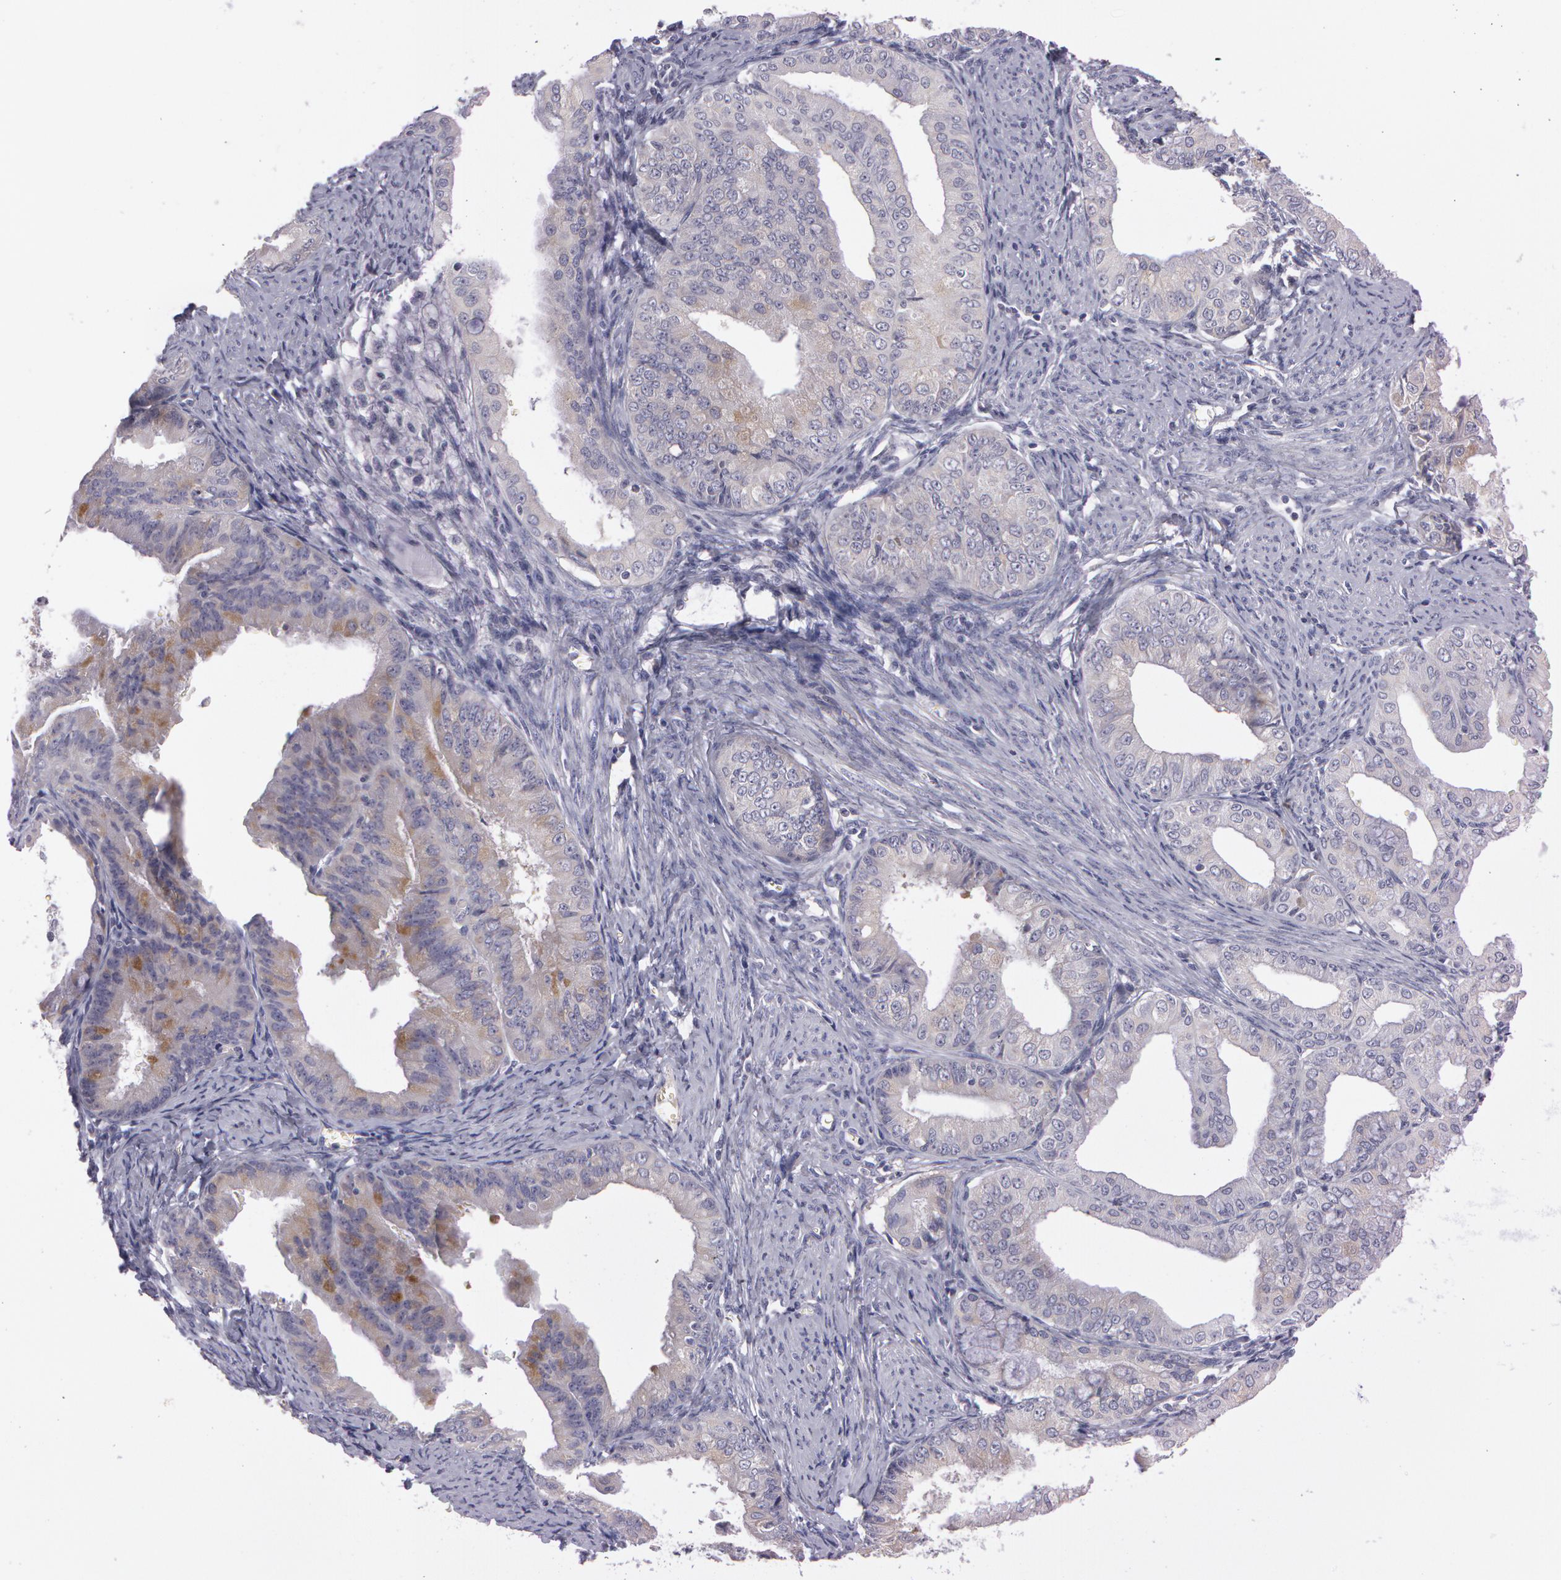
{"staining": {"intensity": "weak", "quantity": "25%-75%", "location": "cytoplasmic/membranous"}, "tissue": "endometrial cancer", "cell_type": "Tumor cells", "image_type": "cancer", "snomed": [{"axis": "morphology", "description": "Adenocarcinoma, NOS"}, {"axis": "topography", "description": "Endometrium"}], "caption": "About 25%-75% of tumor cells in human endometrial cancer demonstrate weak cytoplasmic/membranous protein expression as visualized by brown immunohistochemical staining.", "gene": "MXRA5", "patient": {"sex": "female", "age": 76}}